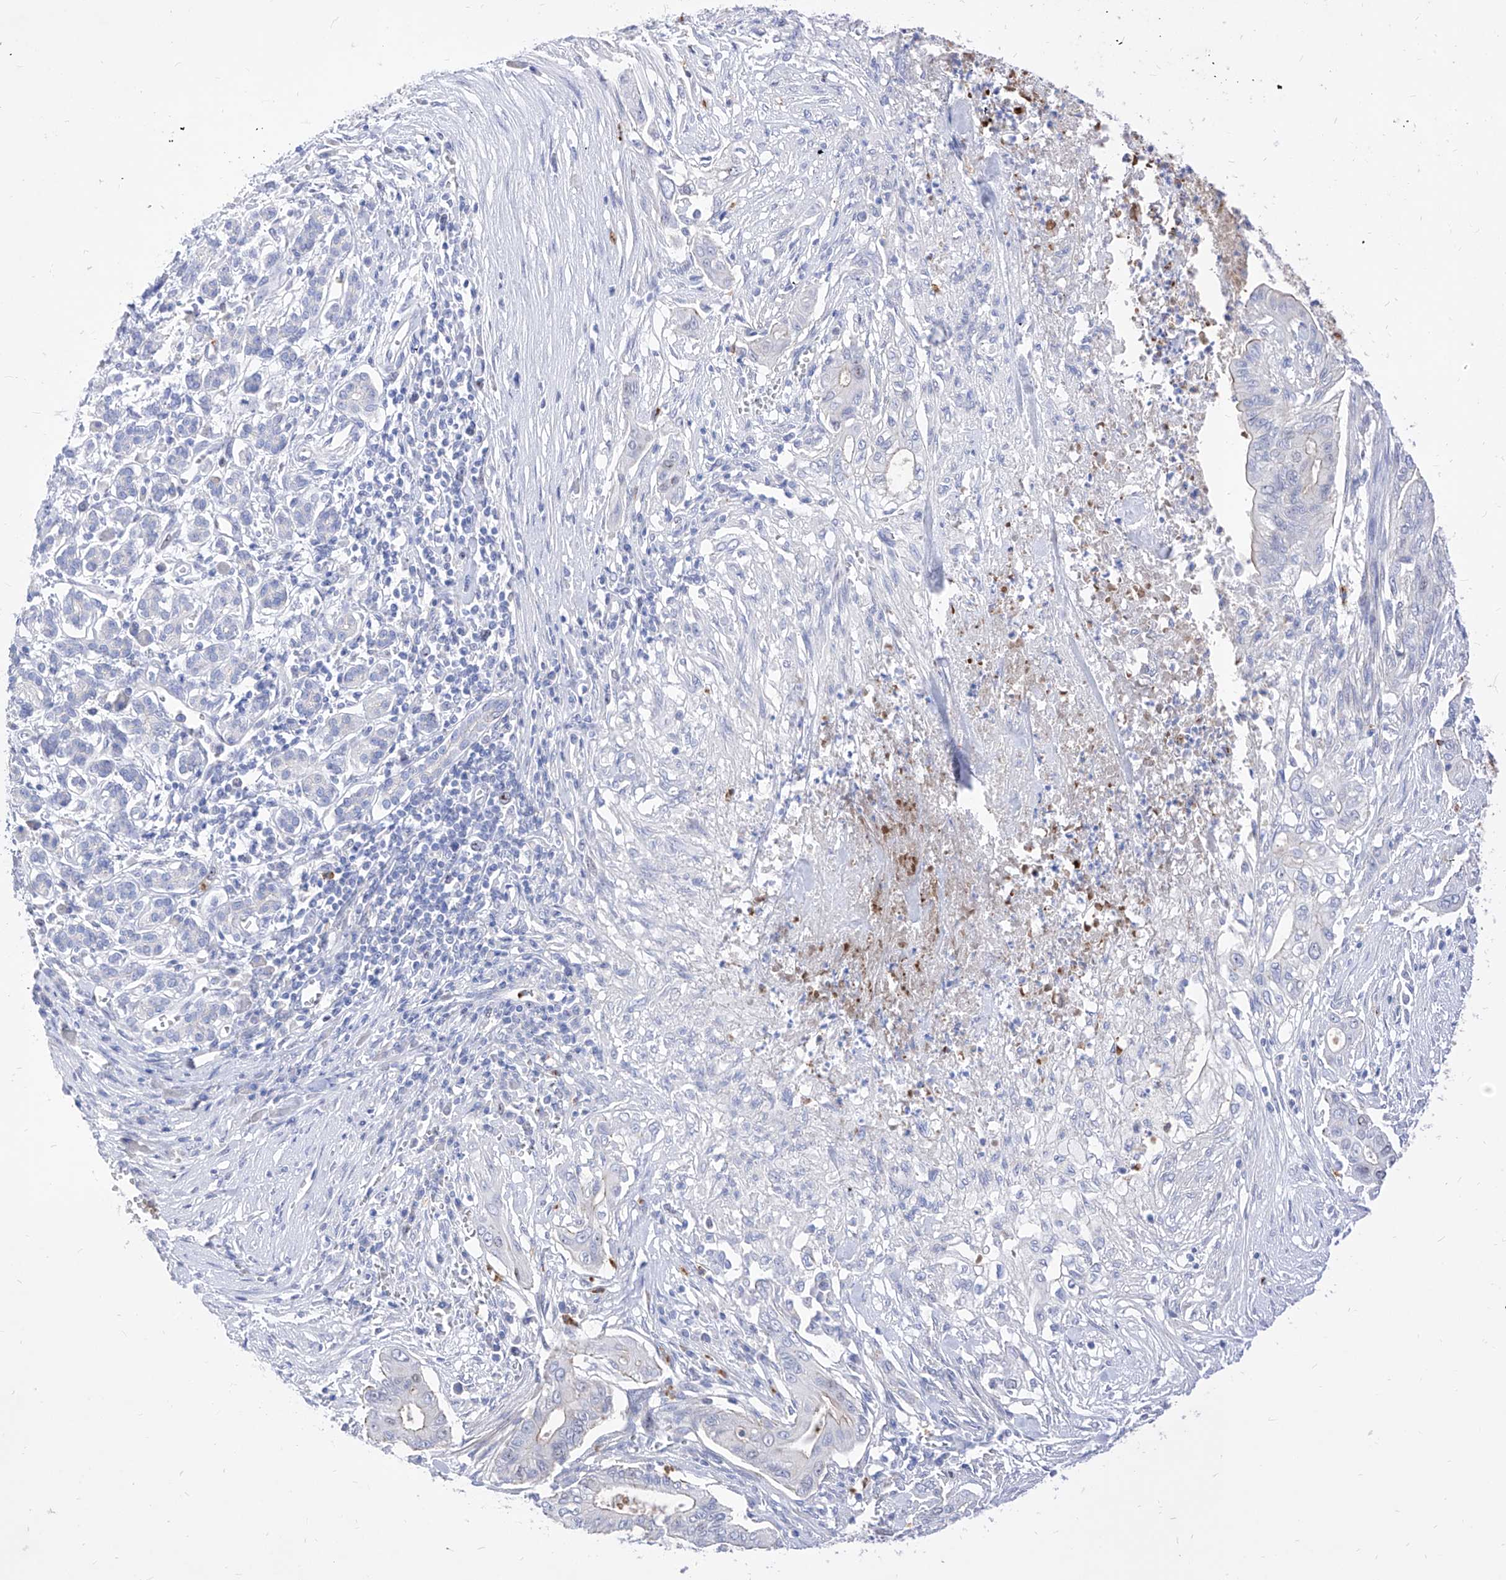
{"staining": {"intensity": "moderate", "quantity": "<25%", "location": "cytoplasmic/membranous"}, "tissue": "pancreatic cancer", "cell_type": "Tumor cells", "image_type": "cancer", "snomed": [{"axis": "morphology", "description": "Adenocarcinoma, NOS"}, {"axis": "topography", "description": "Pancreas"}], "caption": "Pancreatic cancer (adenocarcinoma) stained with immunohistochemistry shows moderate cytoplasmic/membranous expression in approximately <25% of tumor cells.", "gene": "VAX1", "patient": {"sex": "male", "age": 58}}